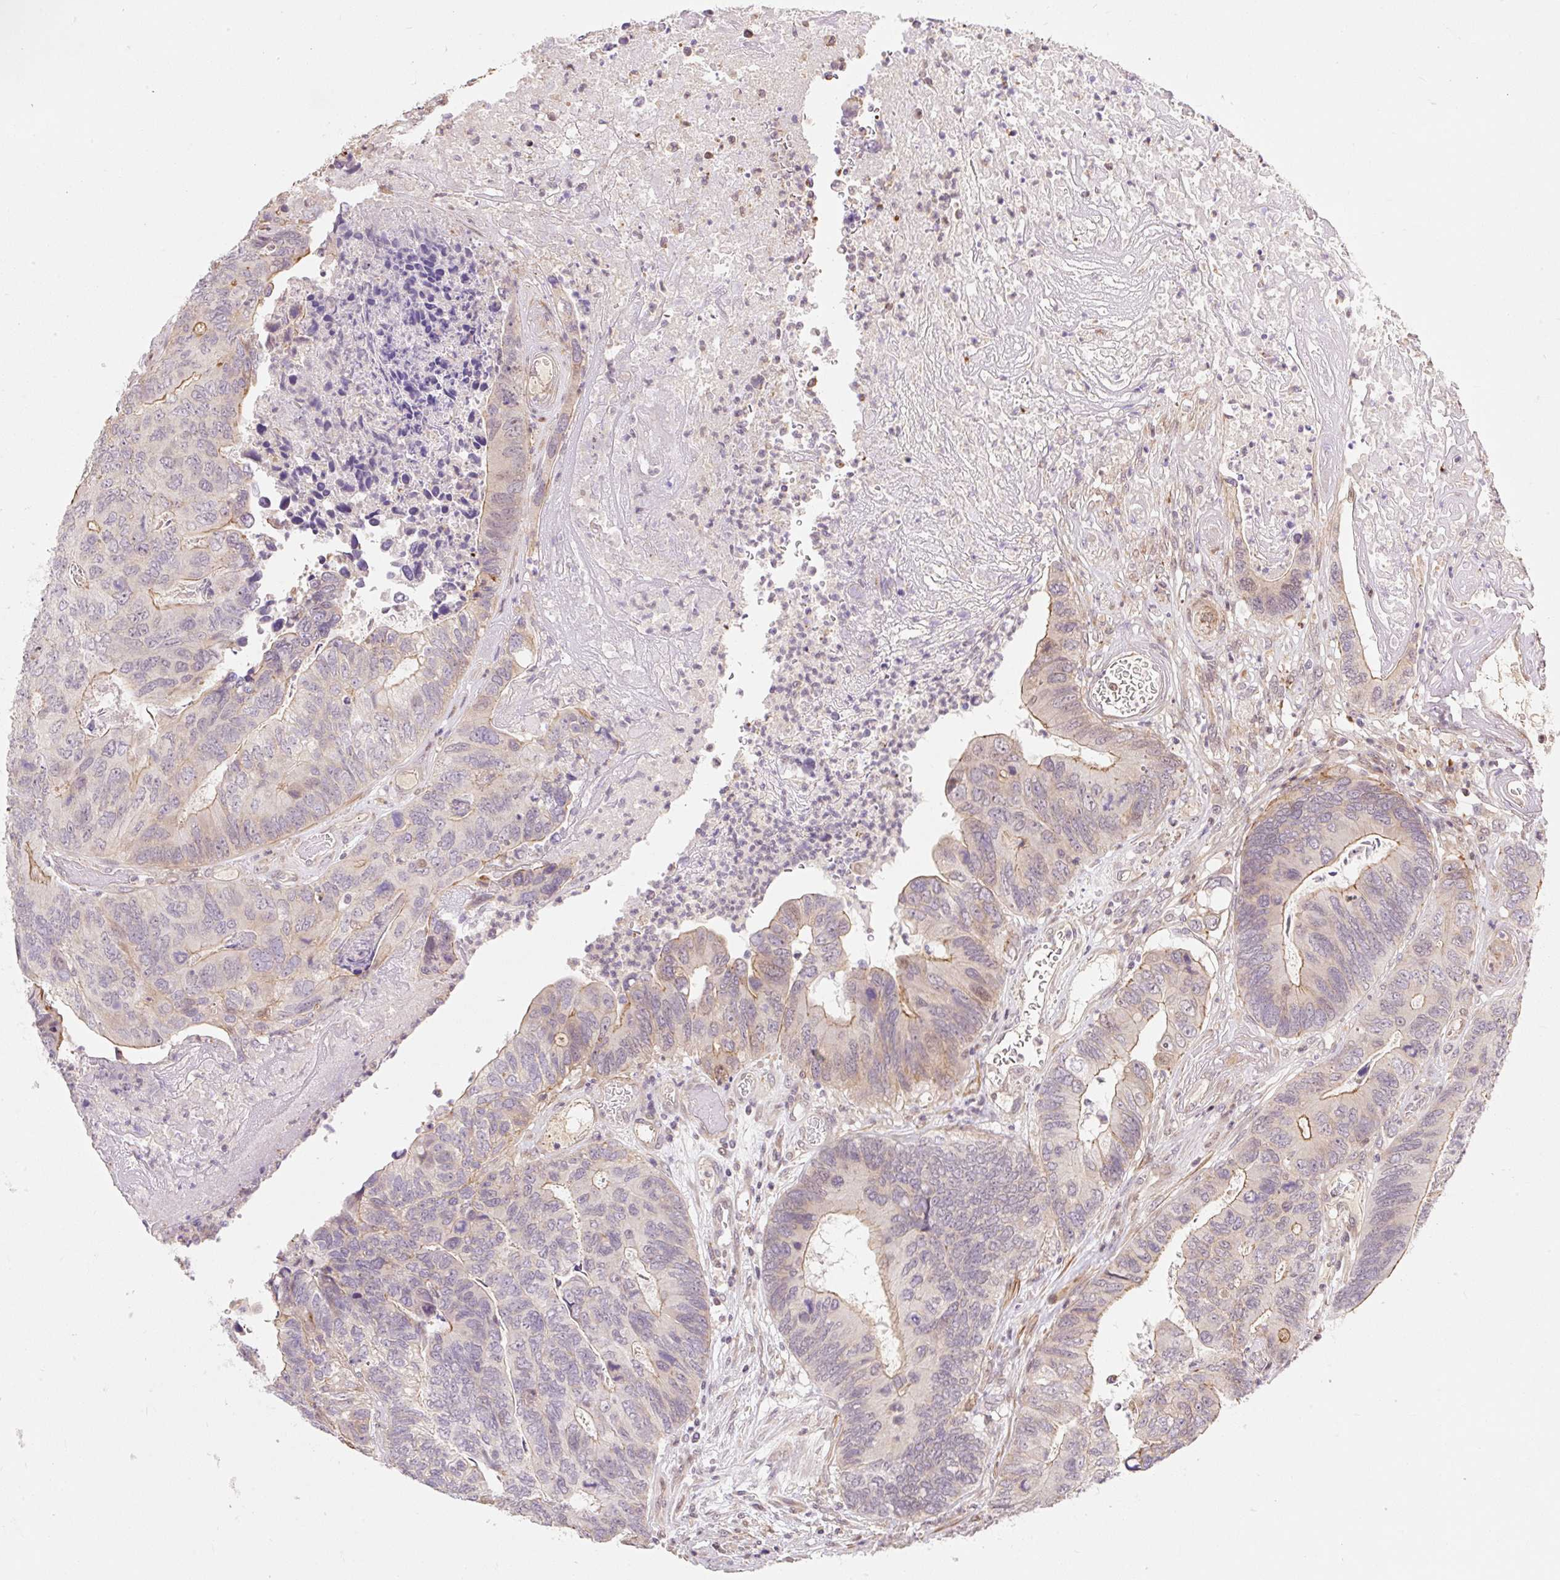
{"staining": {"intensity": "moderate", "quantity": "<25%", "location": "cytoplasmic/membranous"}, "tissue": "colorectal cancer", "cell_type": "Tumor cells", "image_type": "cancer", "snomed": [{"axis": "morphology", "description": "Adenocarcinoma, NOS"}, {"axis": "topography", "description": "Colon"}], "caption": "Immunohistochemical staining of human adenocarcinoma (colorectal) reveals low levels of moderate cytoplasmic/membranous protein expression in about <25% of tumor cells.", "gene": "EMC10", "patient": {"sex": "female", "age": 67}}